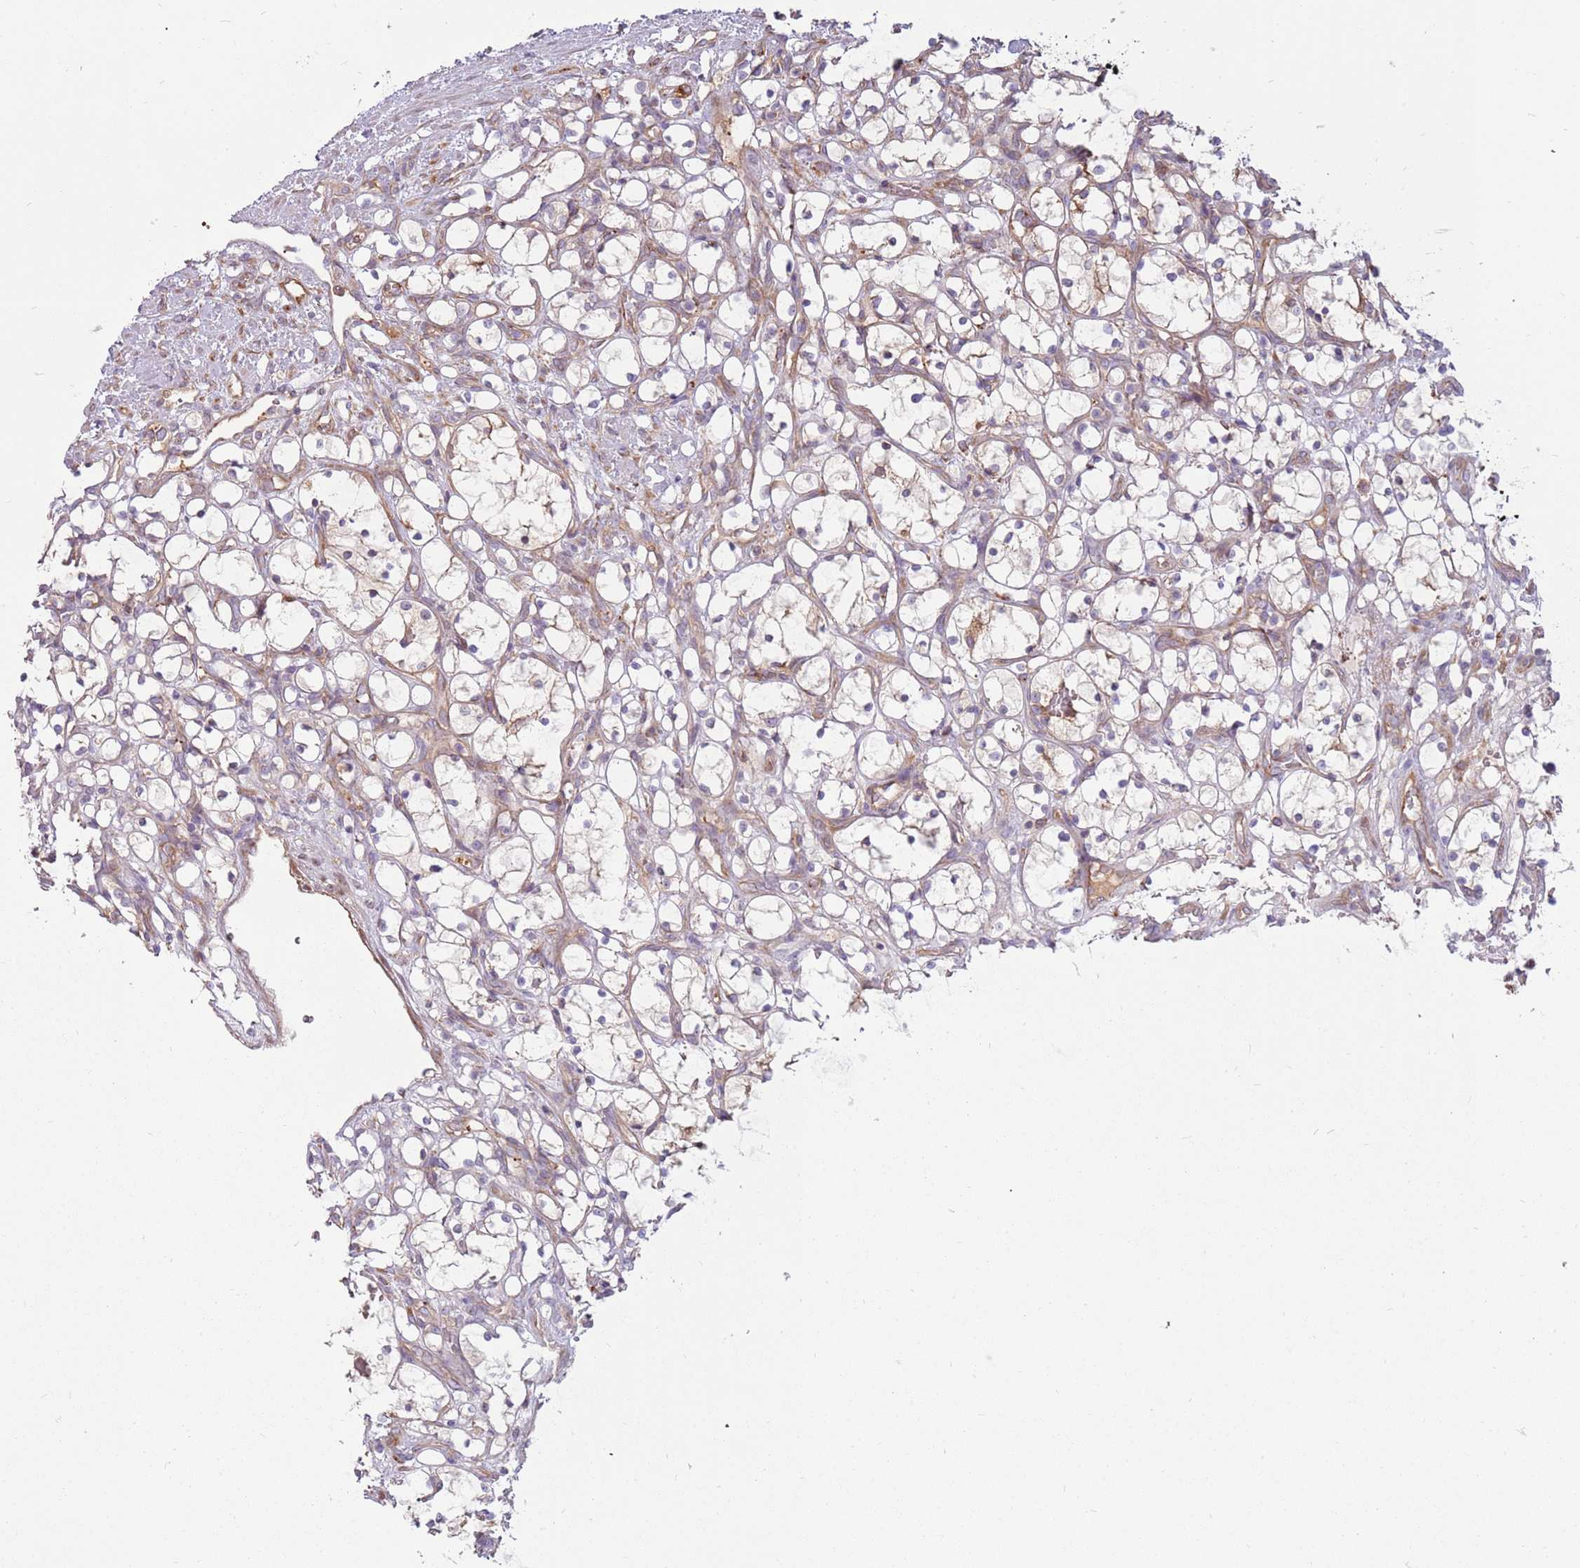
{"staining": {"intensity": "weak", "quantity": "<25%", "location": "cytoplasmic/membranous"}, "tissue": "renal cancer", "cell_type": "Tumor cells", "image_type": "cancer", "snomed": [{"axis": "morphology", "description": "Adenocarcinoma, NOS"}, {"axis": "topography", "description": "Kidney"}], "caption": "Protein analysis of renal adenocarcinoma reveals no significant expression in tumor cells.", "gene": "EMC1", "patient": {"sex": "female", "age": 69}}